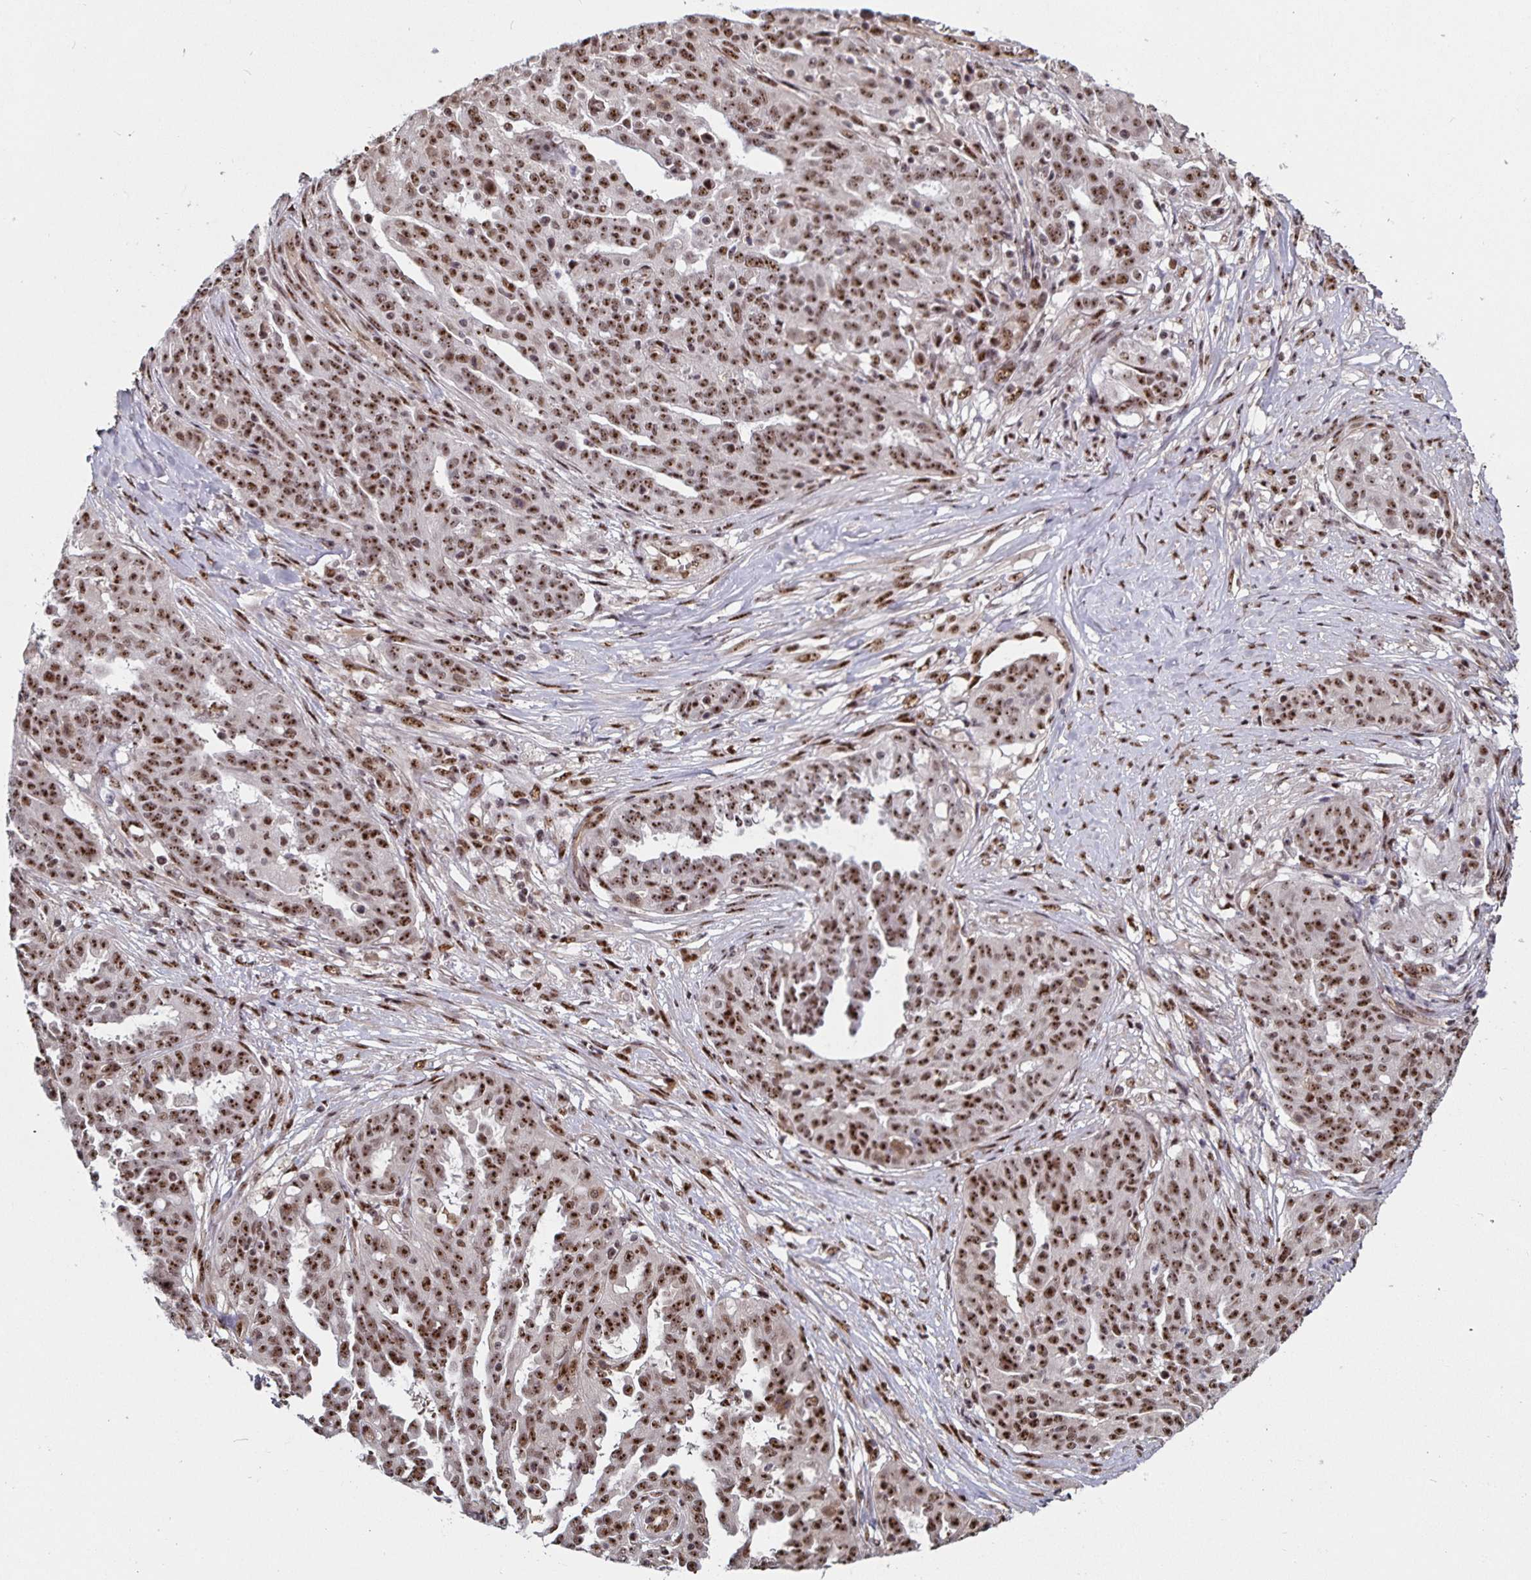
{"staining": {"intensity": "strong", "quantity": ">75%", "location": "nuclear"}, "tissue": "ovarian cancer", "cell_type": "Tumor cells", "image_type": "cancer", "snomed": [{"axis": "morphology", "description": "Cystadenocarcinoma, serous, NOS"}, {"axis": "topography", "description": "Ovary"}], "caption": "IHC histopathology image of neoplastic tissue: serous cystadenocarcinoma (ovarian) stained using immunohistochemistry reveals high levels of strong protein expression localized specifically in the nuclear of tumor cells, appearing as a nuclear brown color.", "gene": "LAS1L", "patient": {"sex": "female", "age": 67}}